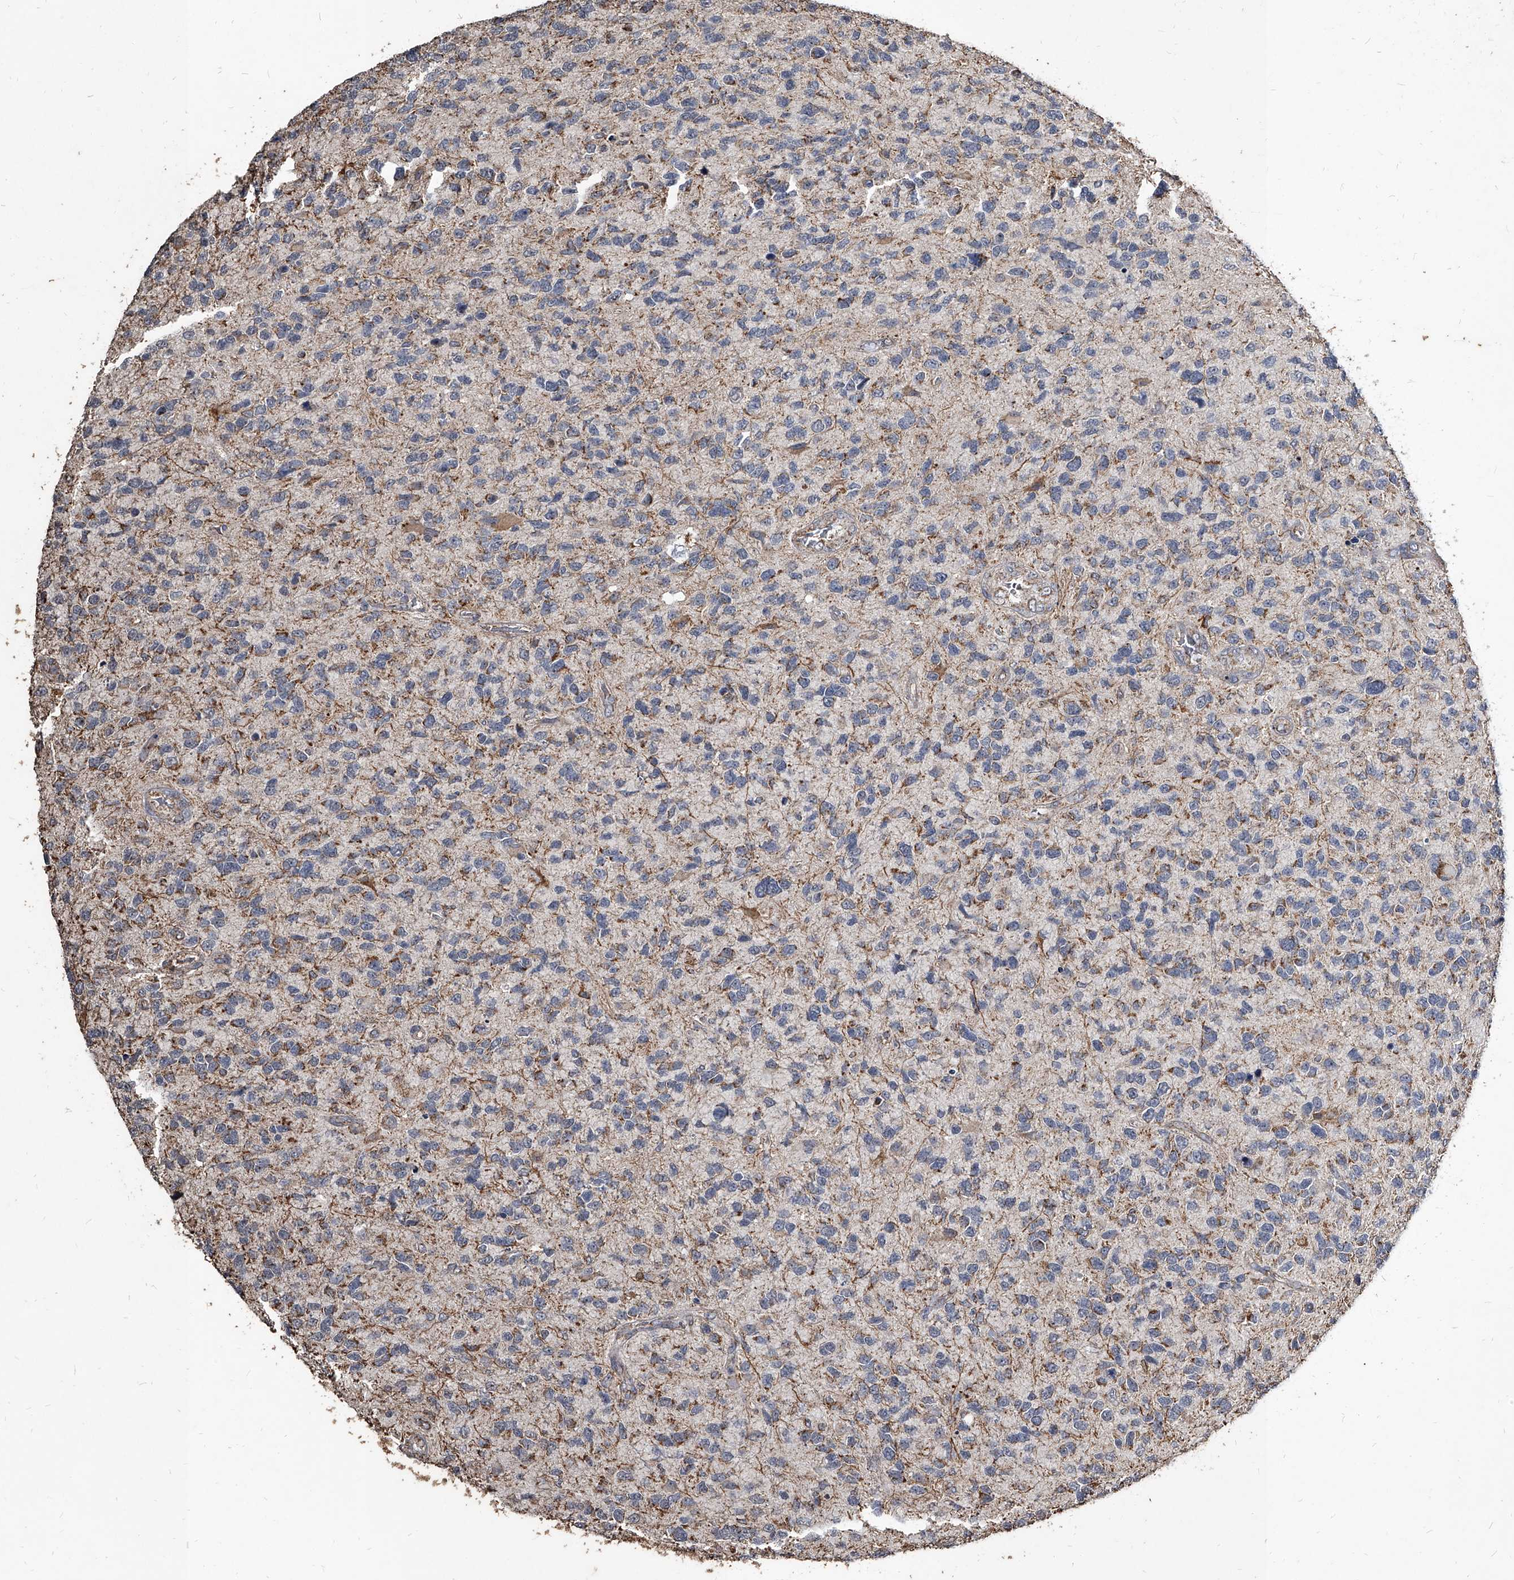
{"staining": {"intensity": "weak", "quantity": "<25%", "location": "cytoplasmic/membranous"}, "tissue": "glioma", "cell_type": "Tumor cells", "image_type": "cancer", "snomed": [{"axis": "morphology", "description": "Glioma, malignant, High grade"}, {"axis": "topography", "description": "Brain"}], "caption": "The IHC micrograph has no significant expression in tumor cells of glioma tissue.", "gene": "GPR183", "patient": {"sex": "female", "age": 58}}